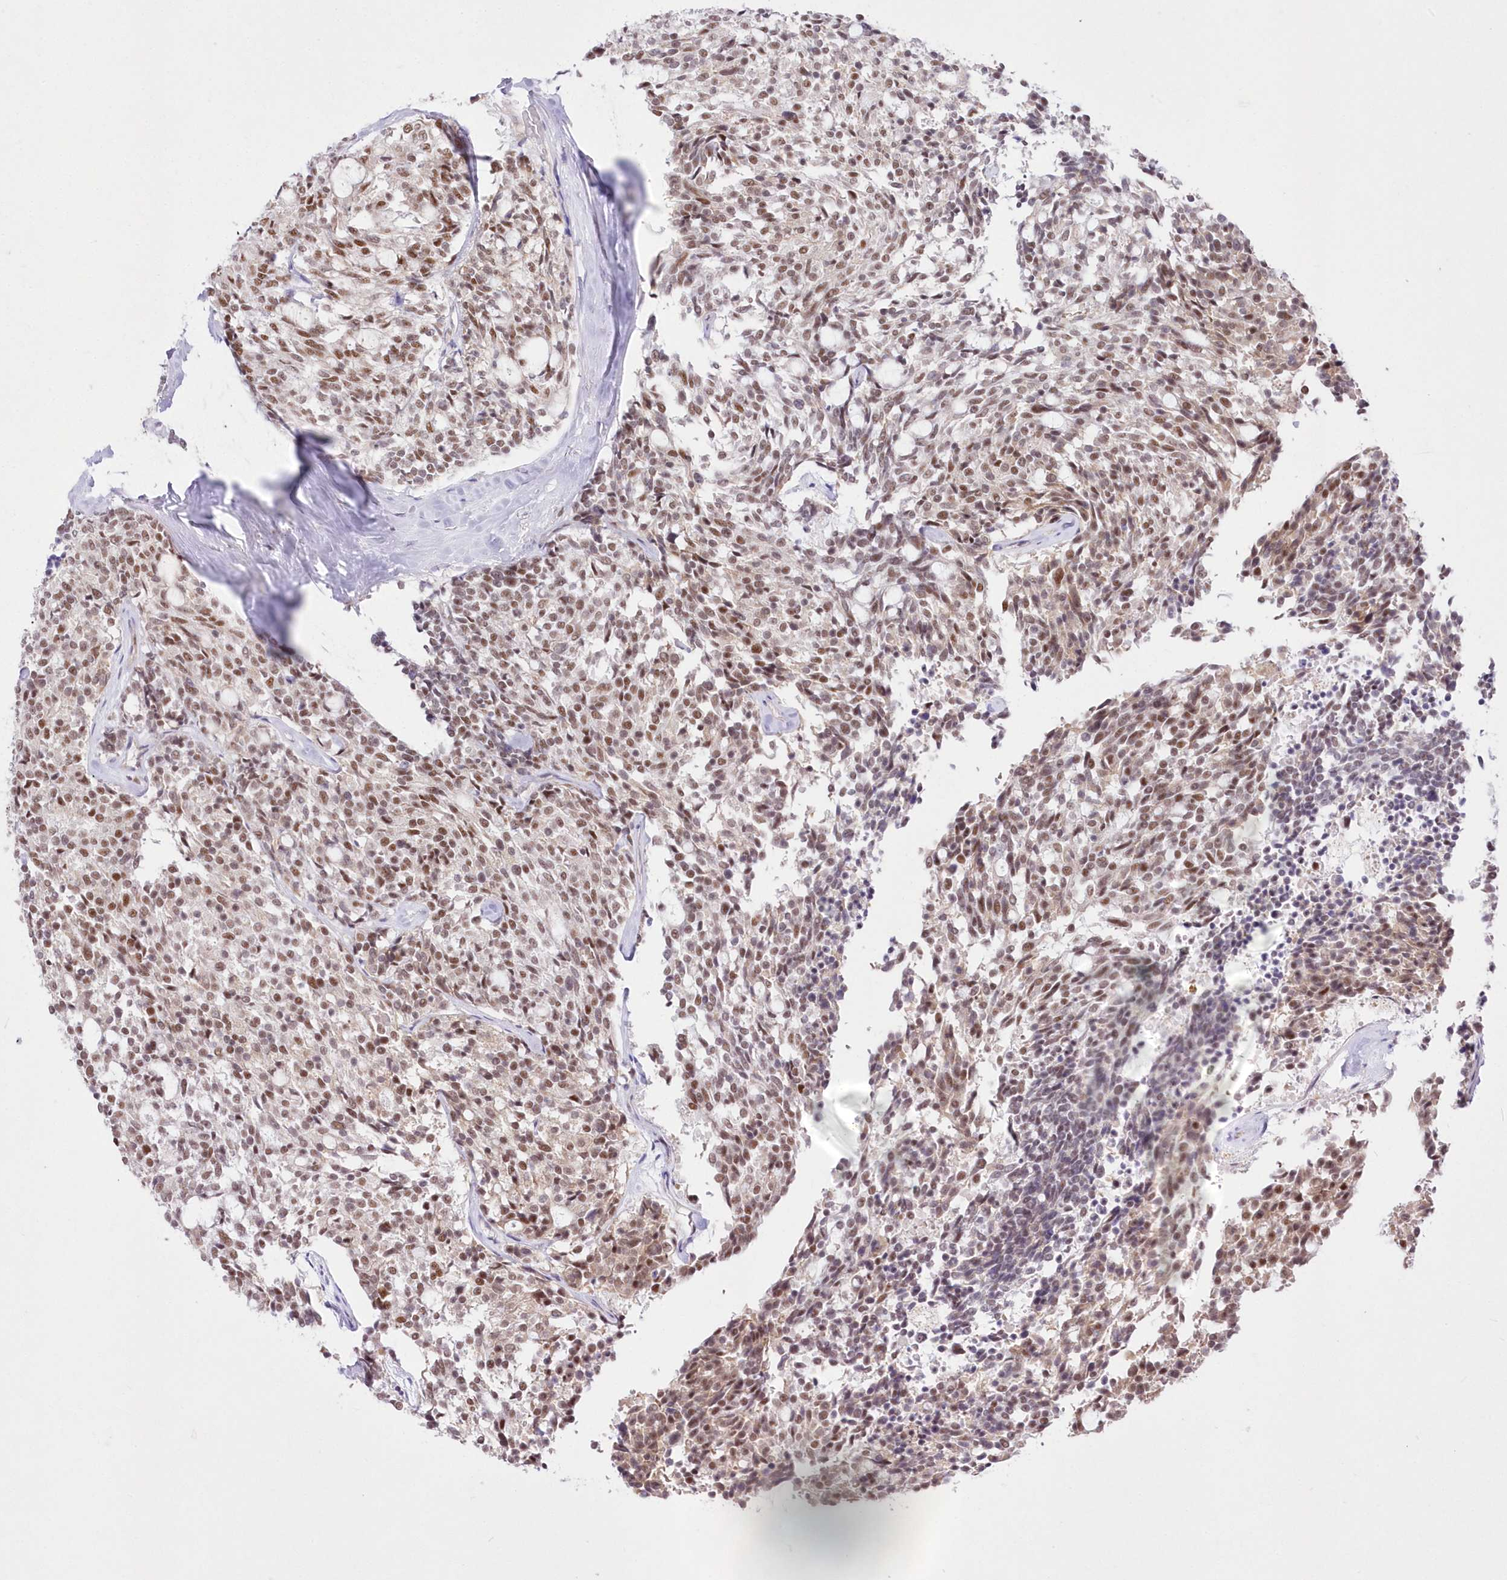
{"staining": {"intensity": "moderate", "quantity": ">75%", "location": "nuclear"}, "tissue": "carcinoid", "cell_type": "Tumor cells", "image_type": "cancer", "snomed": [{"axis": "morphology", "description": "Carcinoid, malignant, NOS"}, {"axis": "topography", "description": "Pancreas"}], "caption": "IHC of carcinoid (malignant) exhibits medium levels of moderate nuclear staining in about >75% of tumor cells. The staining is performed using DAB (3,3'-diaminobenzidine) brown chromogen to label protein expression. The nuclei are counter-stained blue using hematoxylin.", "gene": "NSUN2", "patient": {"sex": "female", "age": 54}}